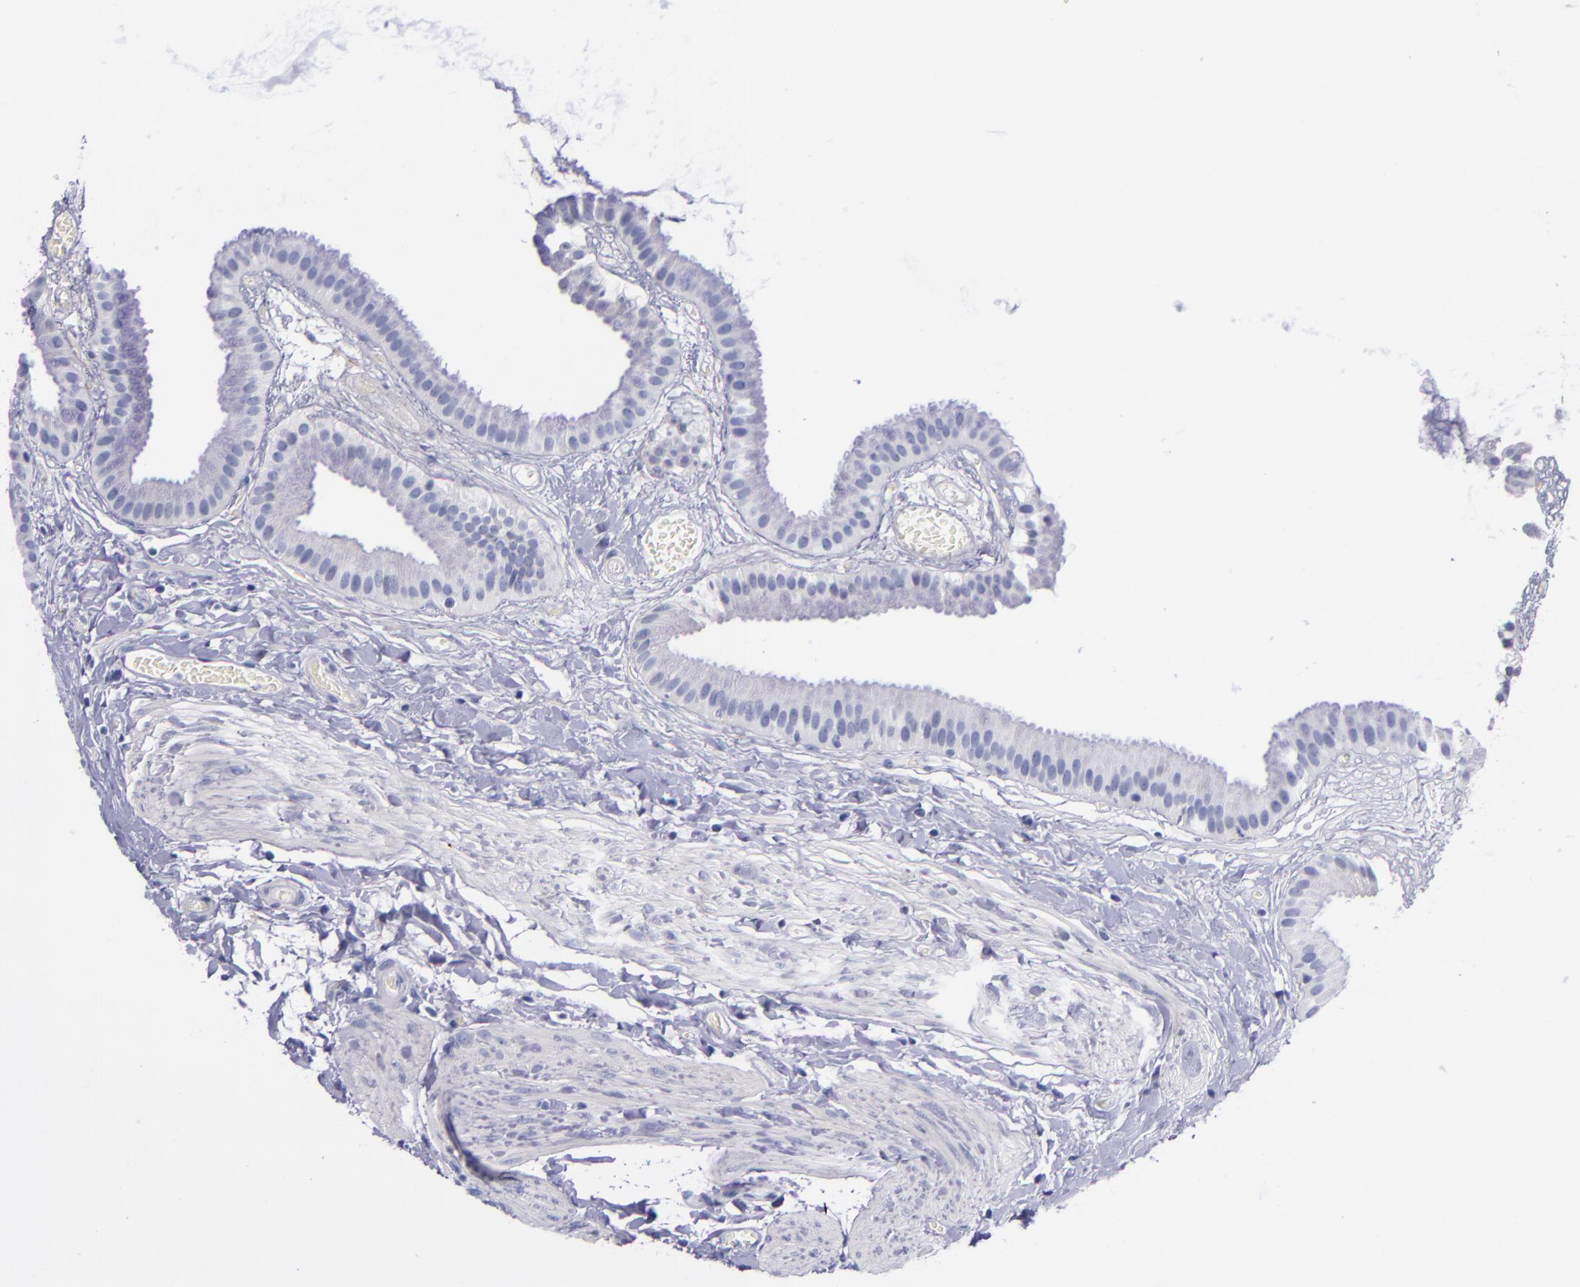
{"staining": {"intensity": "negative", "quantity": "none", "location": "none"}, "tissue": "gallbladder", "cell_type": "Glandular cells", "image_type": "normal", "snomed": [{"axis": "morphology", "description": "Normal tissue, NOS"}, {"axis": "topography", "description": "Gallbladder"}], "caption": "DAB (3,3'-diaminobenzidine) immunohistochemical staining of normal human gallbladder displays no significant positivity in glandular cells. The staining is performed using DAB brown chromogen with nuclei counter-stained in using hematoxylin.", "gene": "SV2A", "patient": {"sex": "female", "age": 63}}